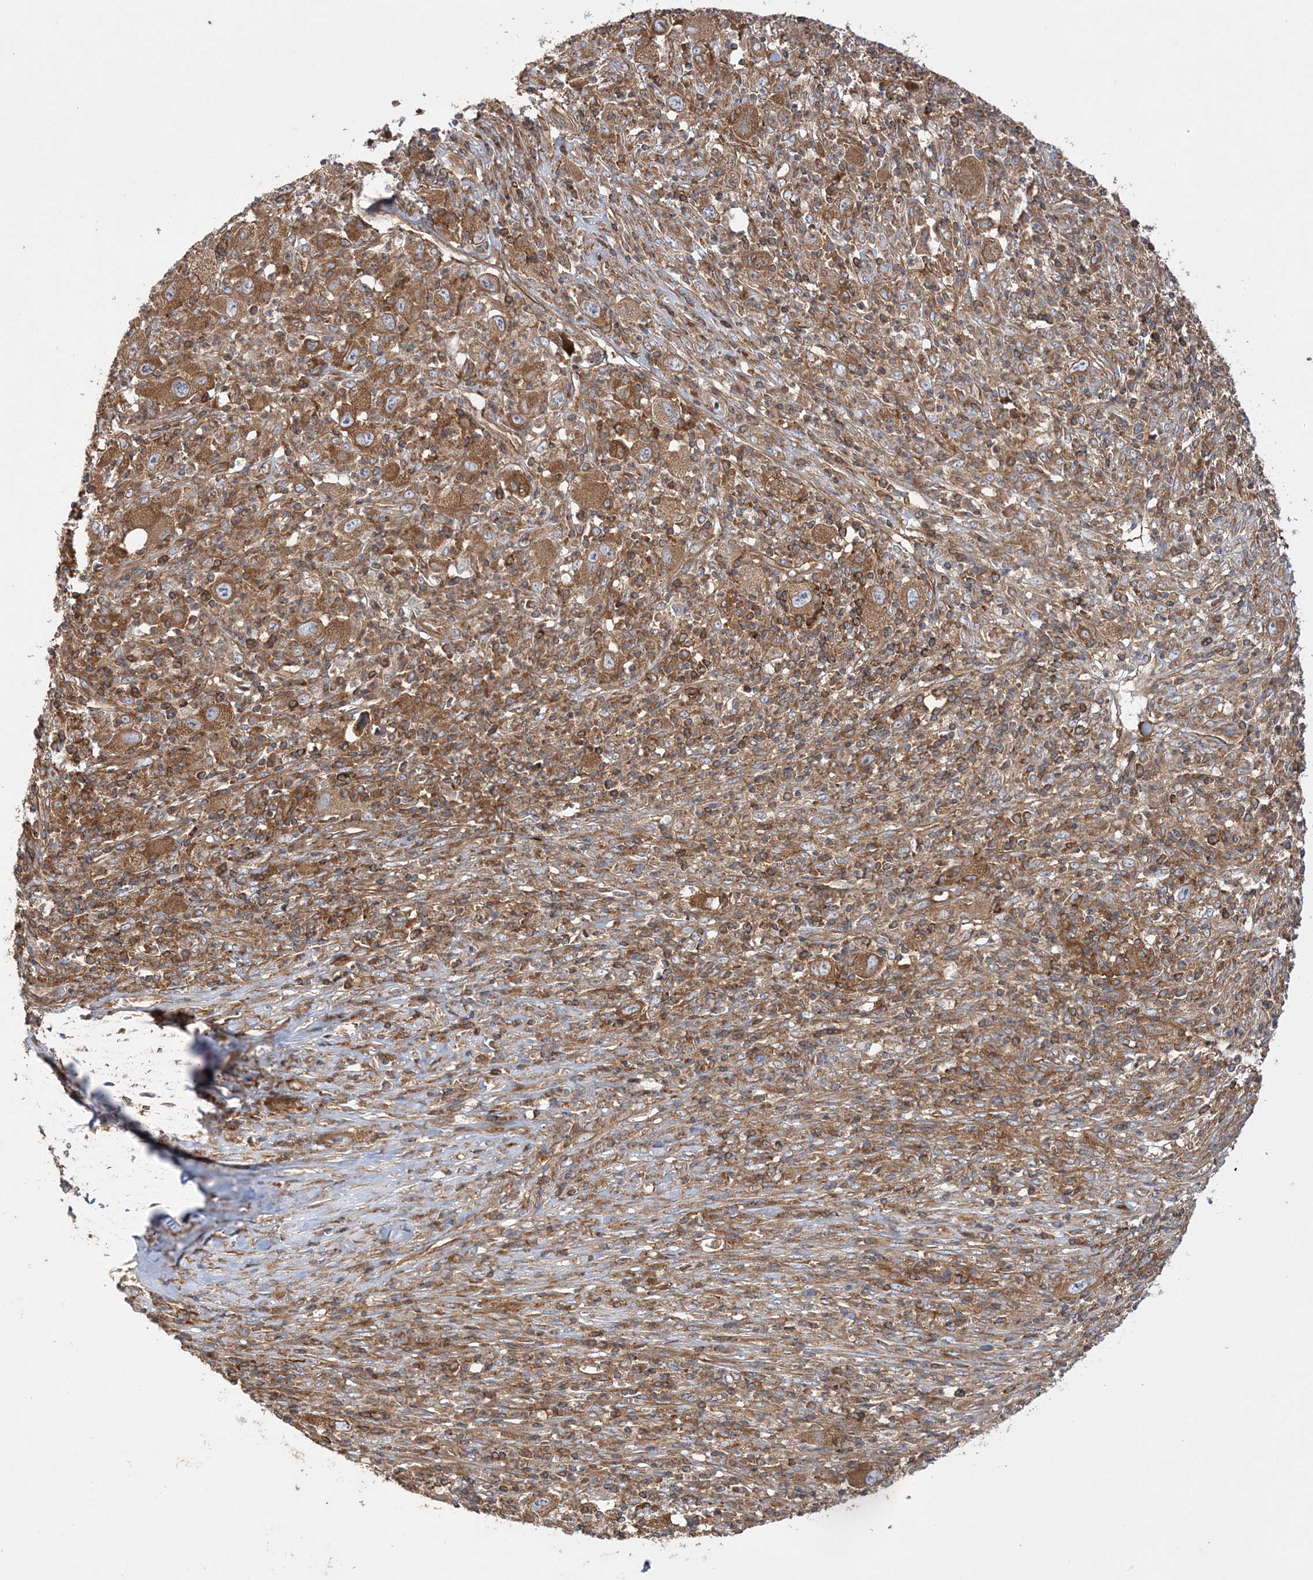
{"staining": {"intensity": "strong", "quantity": ">75%", "location": "cytoplasmic/membranous"}, "tissue": "melanoma", "cell_type": "Tumor cells", "image_type": "cancer", "snomed": [{"axis": "morphology", "description": "Malignant melanoma, Metastatic site"}, {"axis": "topography", "description": "Skin"}], "caption": "This histopathology image reveals IHC staining of human melanoma, with high strong cytoplasmic/membranous staining in approximately >75% of tumor cells.", "gene": "TBC1D5", "patient": {"sex": "female", "age": 56}}